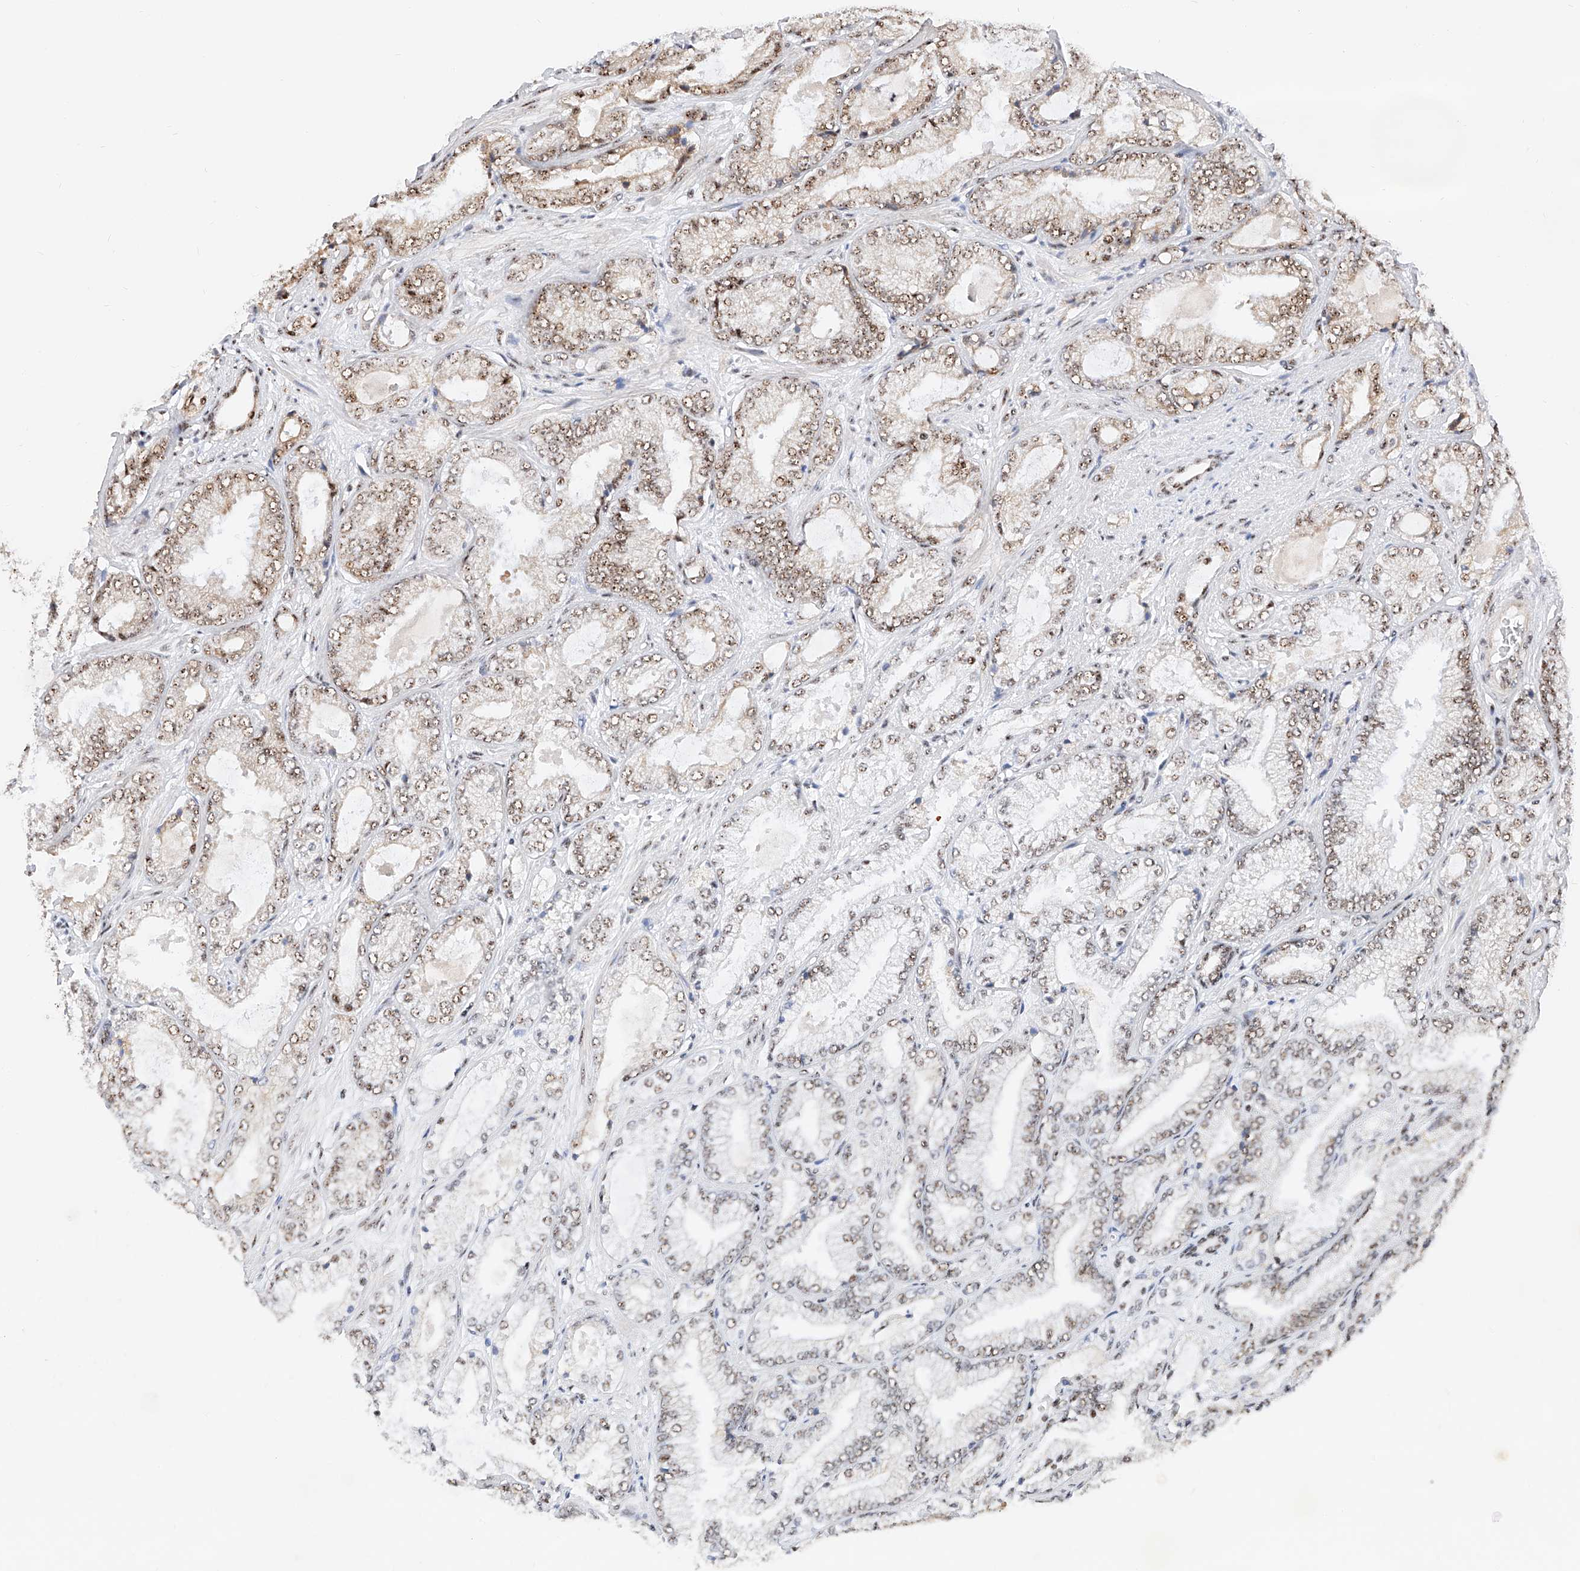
{"staining": {"intensity": "moderate", "quantity": ">75%", "location": "cytoplasmic/membranous,nuclear"}, "tissue": "prostate cancer", "cell_type": "Tumor cells", "image_type": "cancer", "snomed": [{"axis": "morphology", "description": "Adenocarcinoma, High grade"}, {"axis": "topography", "description": "Prostate"}], "caption": "IHC staining of adenocarcinoma (high-grade) (prostate), which displays medium levels of moderate cytoplasmic/membranous and nuclear expression in about >75% of tumor cells indicating moderate cytoplasmic/membranous and nuclear protein expression. The staining was performed using DAB (3,3'-diaminobenzidine) (brown) for protein detection and nuclei were counterstained in hematoxylin (blue).", "gene": "ATXN7L2", "patient": {"sex": "male", "age": 71}}